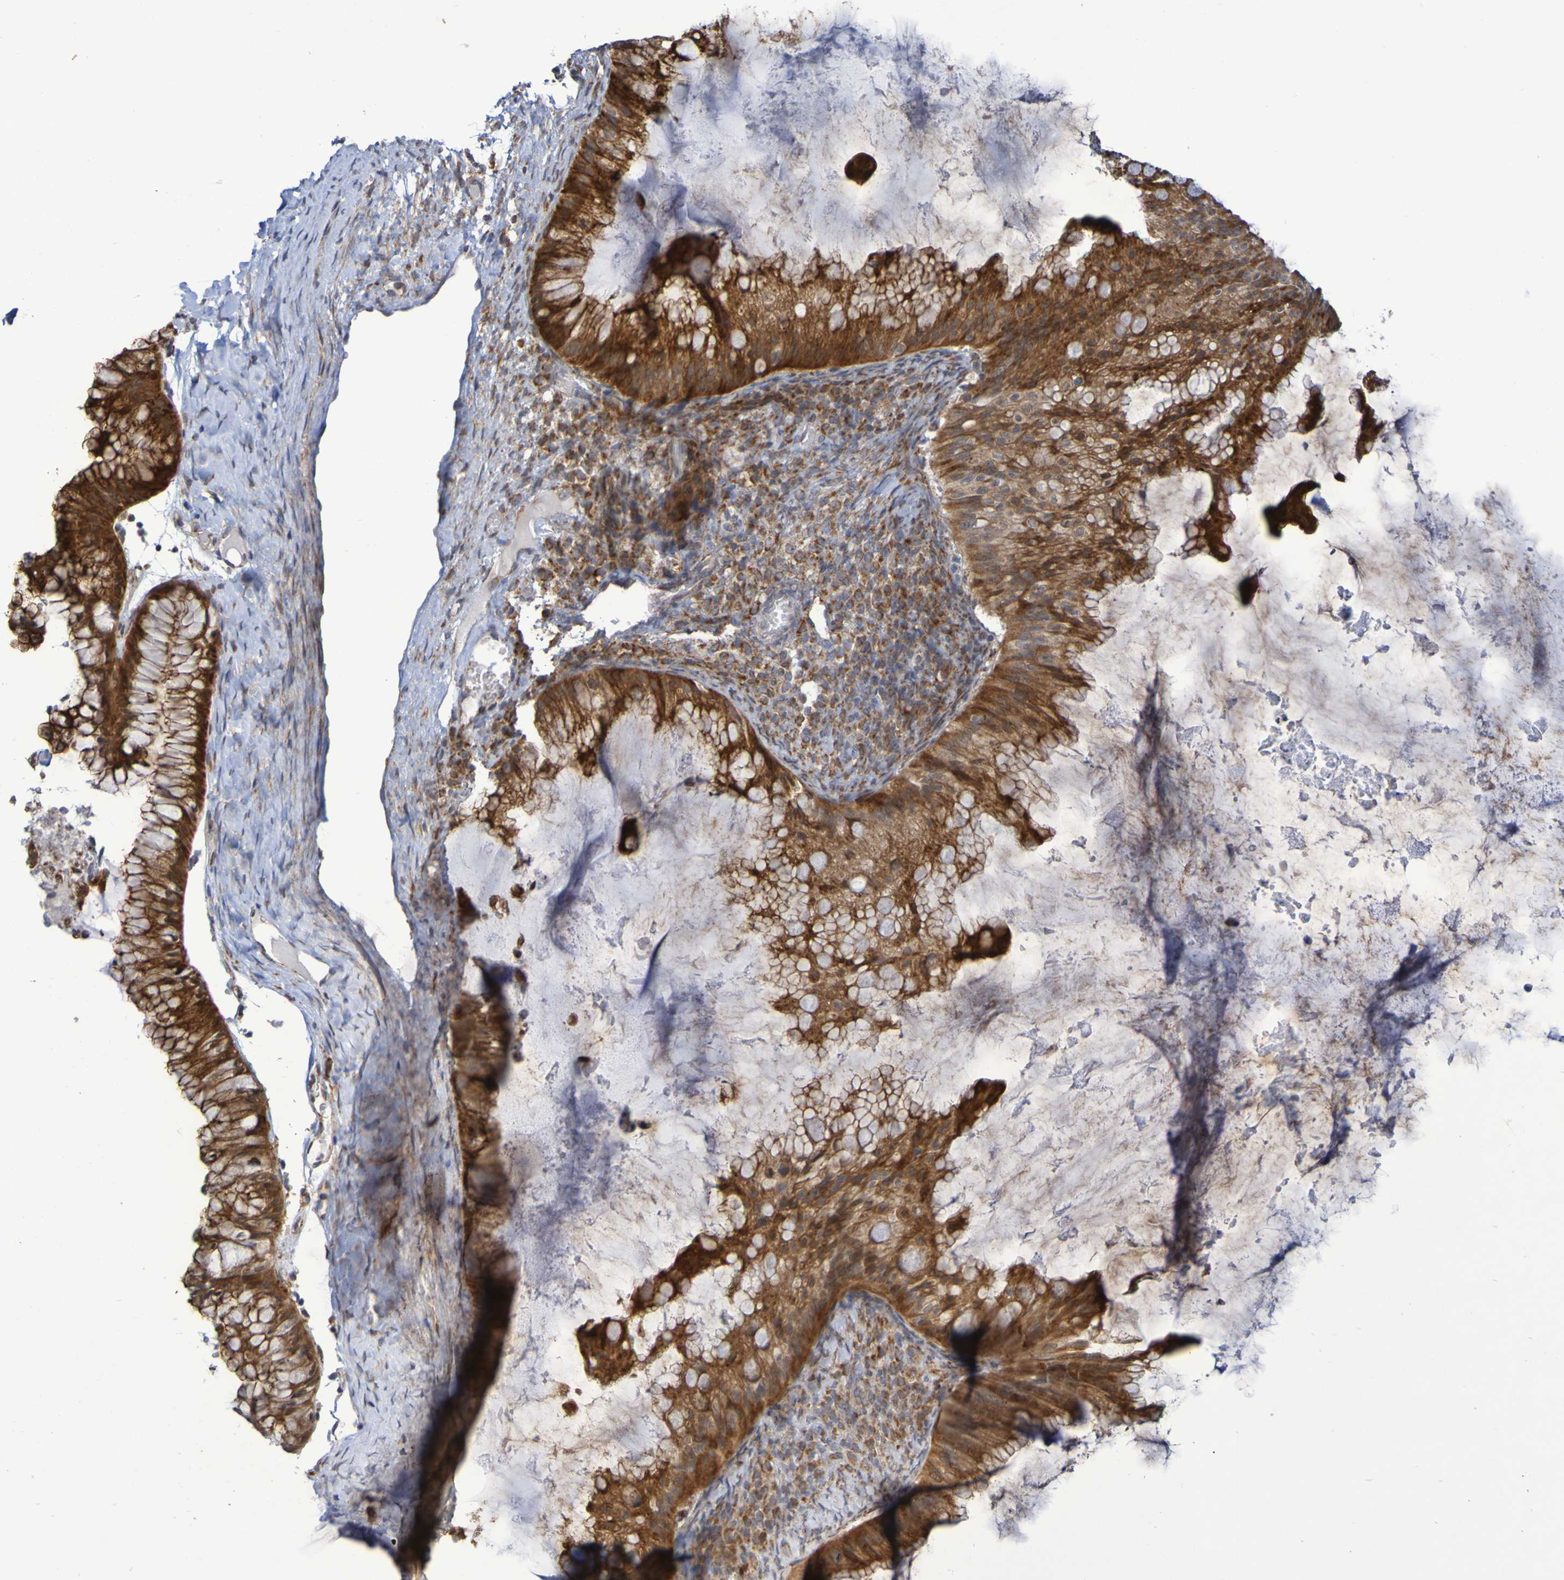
{"staining": {"intensity": "strong", "quantity": ">75%", "location": "cytoplasmic/membranous"}, "tissue": "ovarian cancer", "cell_type": "Tumor cells", "image_type": "cancer", "snomed": [{"axis": "morphology", "description": "Cystadenocarcinoma, mucinous, NOS"}, {"axis": "topography", "description": "Ovary"}], "caption": "Brown immunohistochemical staining in ovarian cancer (mucinous cystadenocarcinoma) reveals strong cytoplasmic/membranous staining in about >75% of tumor cells.", "gene": "DVL1", "patient": {"sex": "female", "age": 61}}